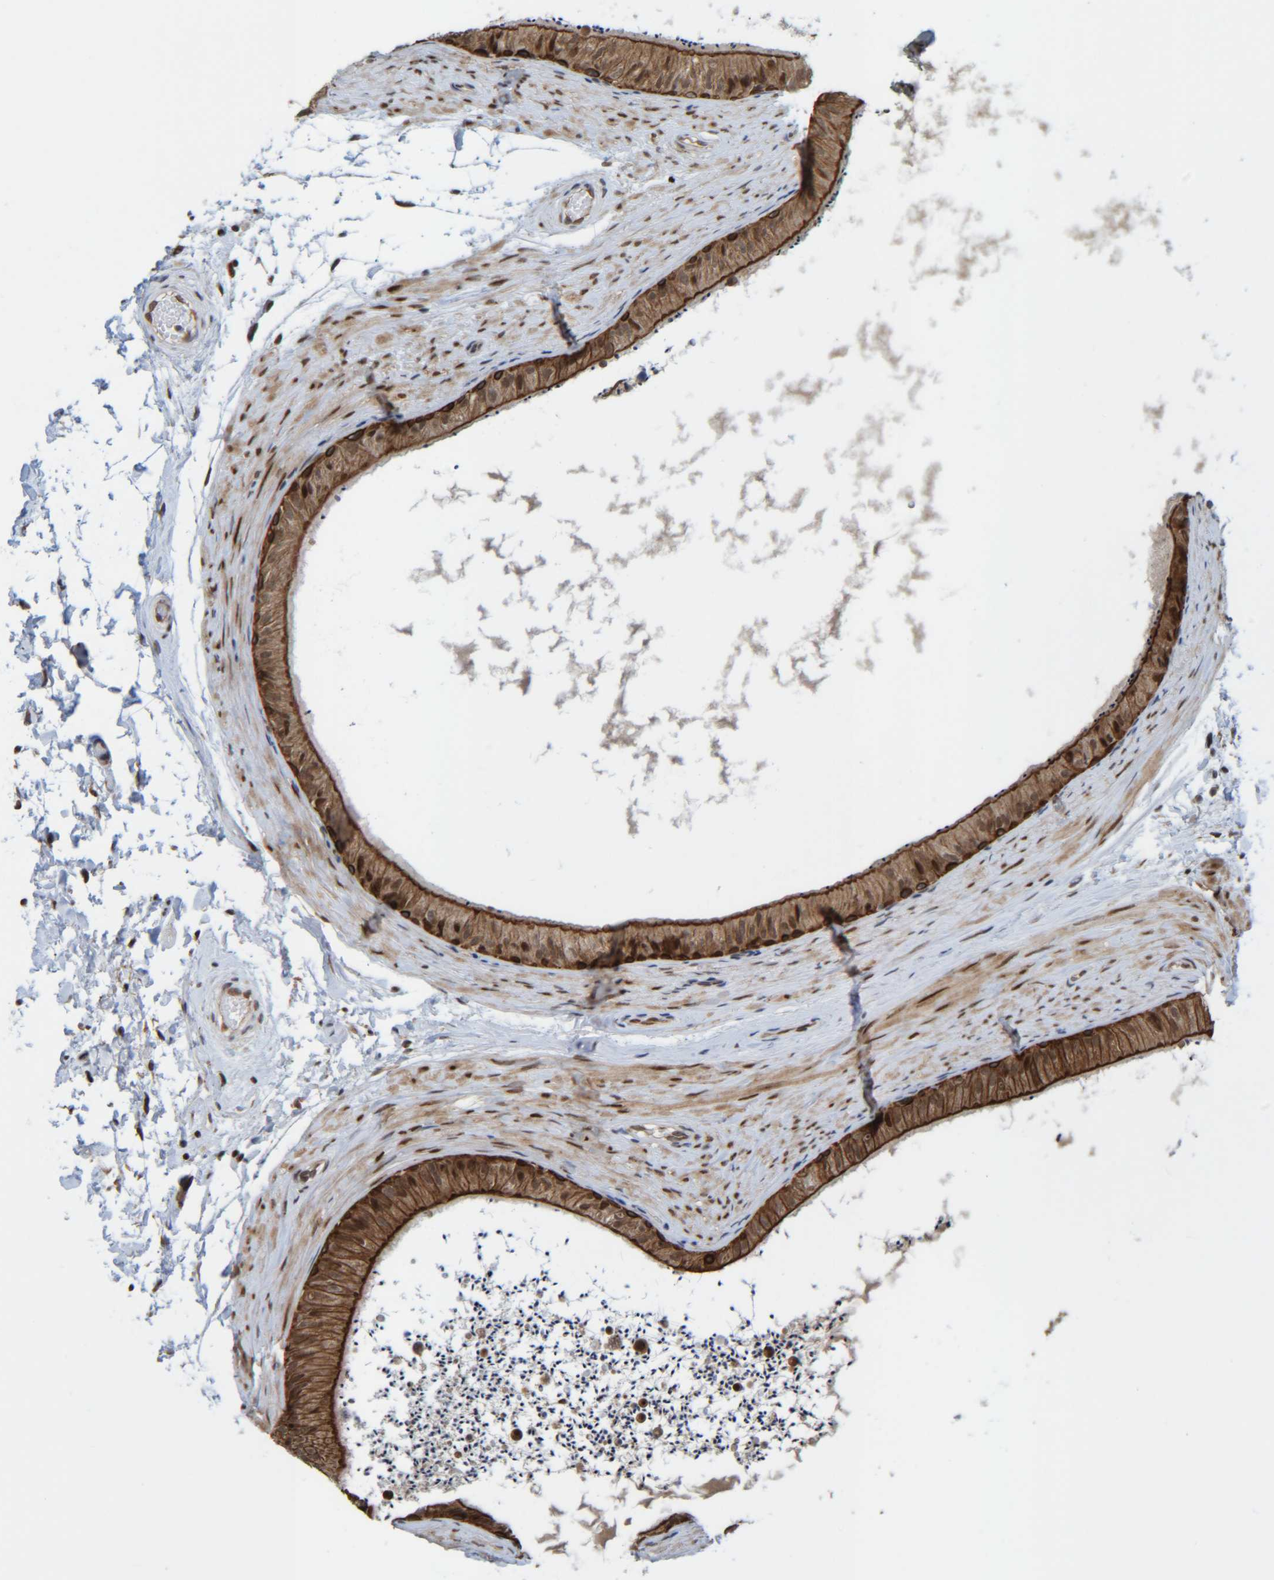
{"staining": {"intensity": "strong", "quantity": "25%-75%", "location": "nuclear"}, "tissue": "epididymis", "cell_type": "Glandular cells", "image_type": "normal", "snomed": [{"axis": "morphology", "description": "Normal tissue, NOS"}, {"axis": "topography", "description": "Epididymis"}], "caption": "Epididymis stained for a protein shows strong nuclear positivity in glandular cells. Using DAB (3,3'-diaminobenzidine) (brown) and hematoxylin (blue) stains, captured at high magnification using brightfield microscopy.", "gene": "CCDC57", "patient": {"sex": "male", "age": 56}}